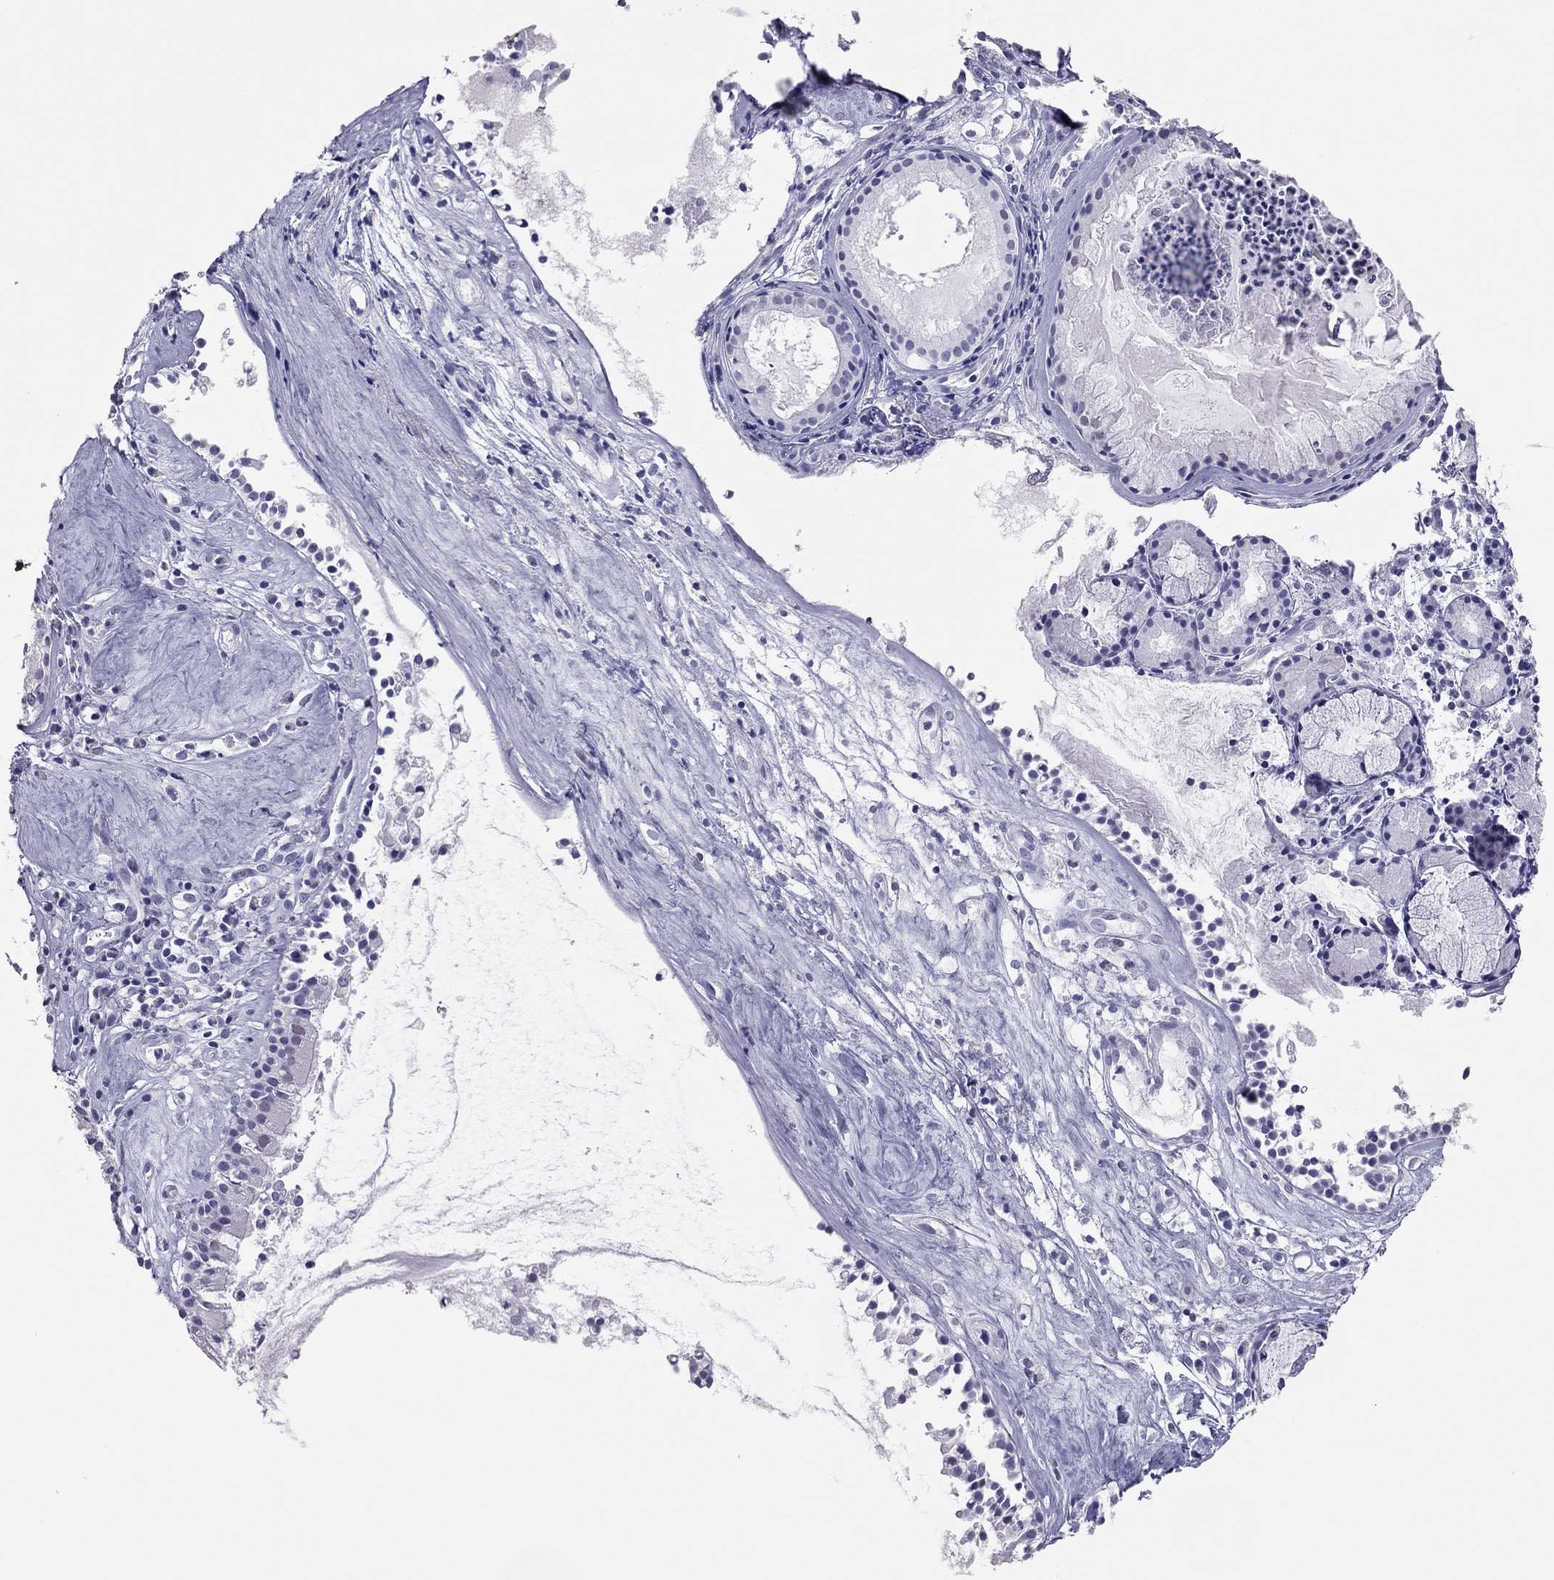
{"staining": {"intensity": "negative", "quantity": "none", "location": "none"}, "tissue": "nasopharynx", "cell_type": "Respiratory epithelial cells", "image_type": "normal", "snomed": [{"axis": "morphology", "description": "Normal tissue, NOS"}, {"axis": "topography", "description": "Nasopharynx"}], "caption": "This is a histopathology image of IHC staining of benign nasopharynx, which shows no positivity in respiratory epithelial cells.", "gene": "PHOX2A", "patient": {"sex": "female", "age": 47}}